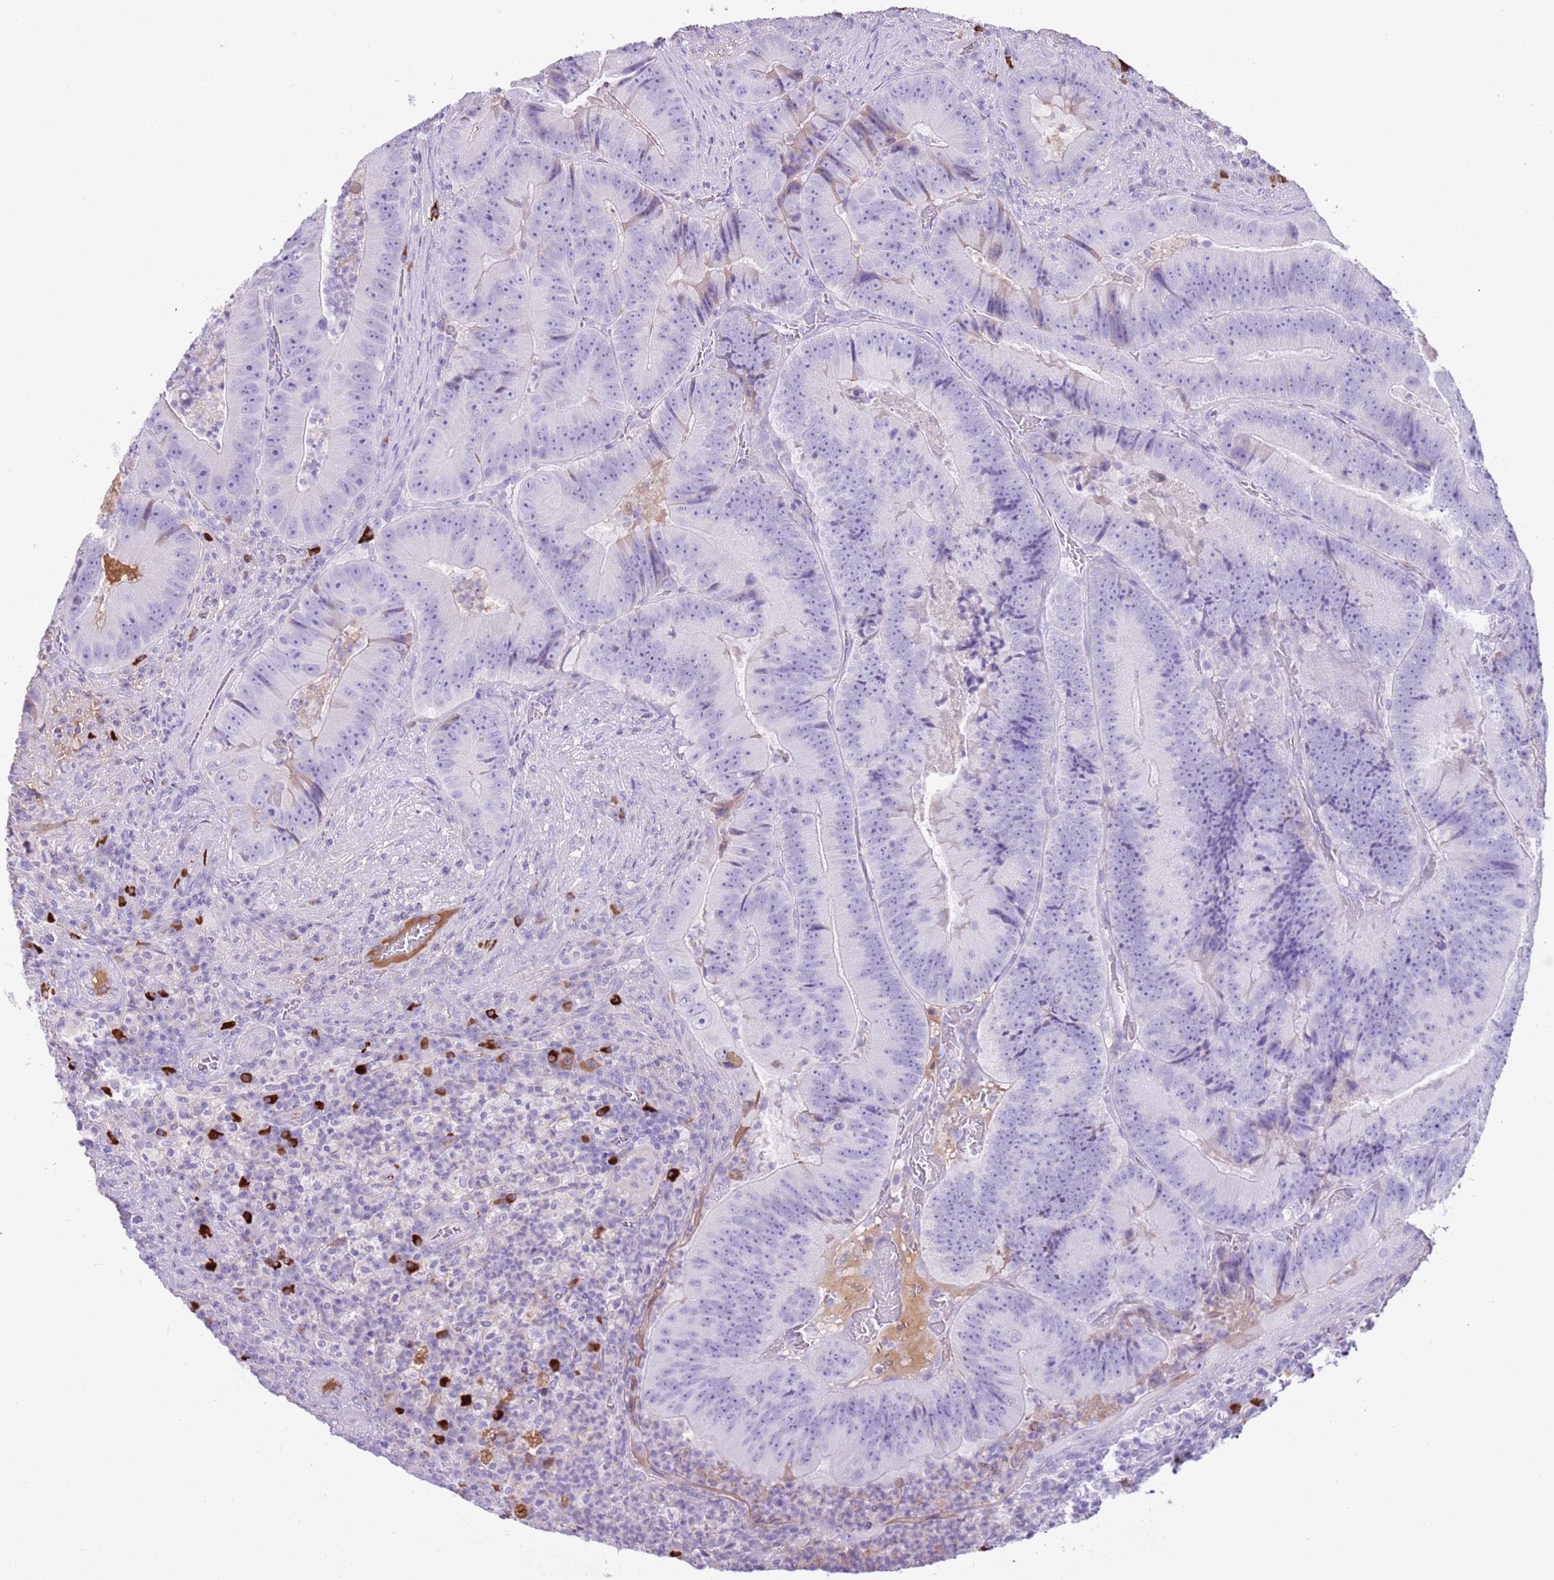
{"staining": {"intensity": "negative", "quantity": "none", "location": "none"}, "tissue": "colorectal cancer", "cell_type": "Tumor cells", "image_type": "cancer", "snomed": [{"axis": "morphology", "description": "Adenocarcinoma, NOS"}, {"axis": "topography", "description": "Colon"}], "caption": "The immunohistochemistry micrograph has no significant positivity in tumor cells of colorectal cancer (adenocarcinoma) tissue. (DAB immunohistochemistry (IHC) visualized using brightfield microscopy, high magnification).", "gene": "IGKV3D-11", "patient": {"sex": "female", "age": 86}}